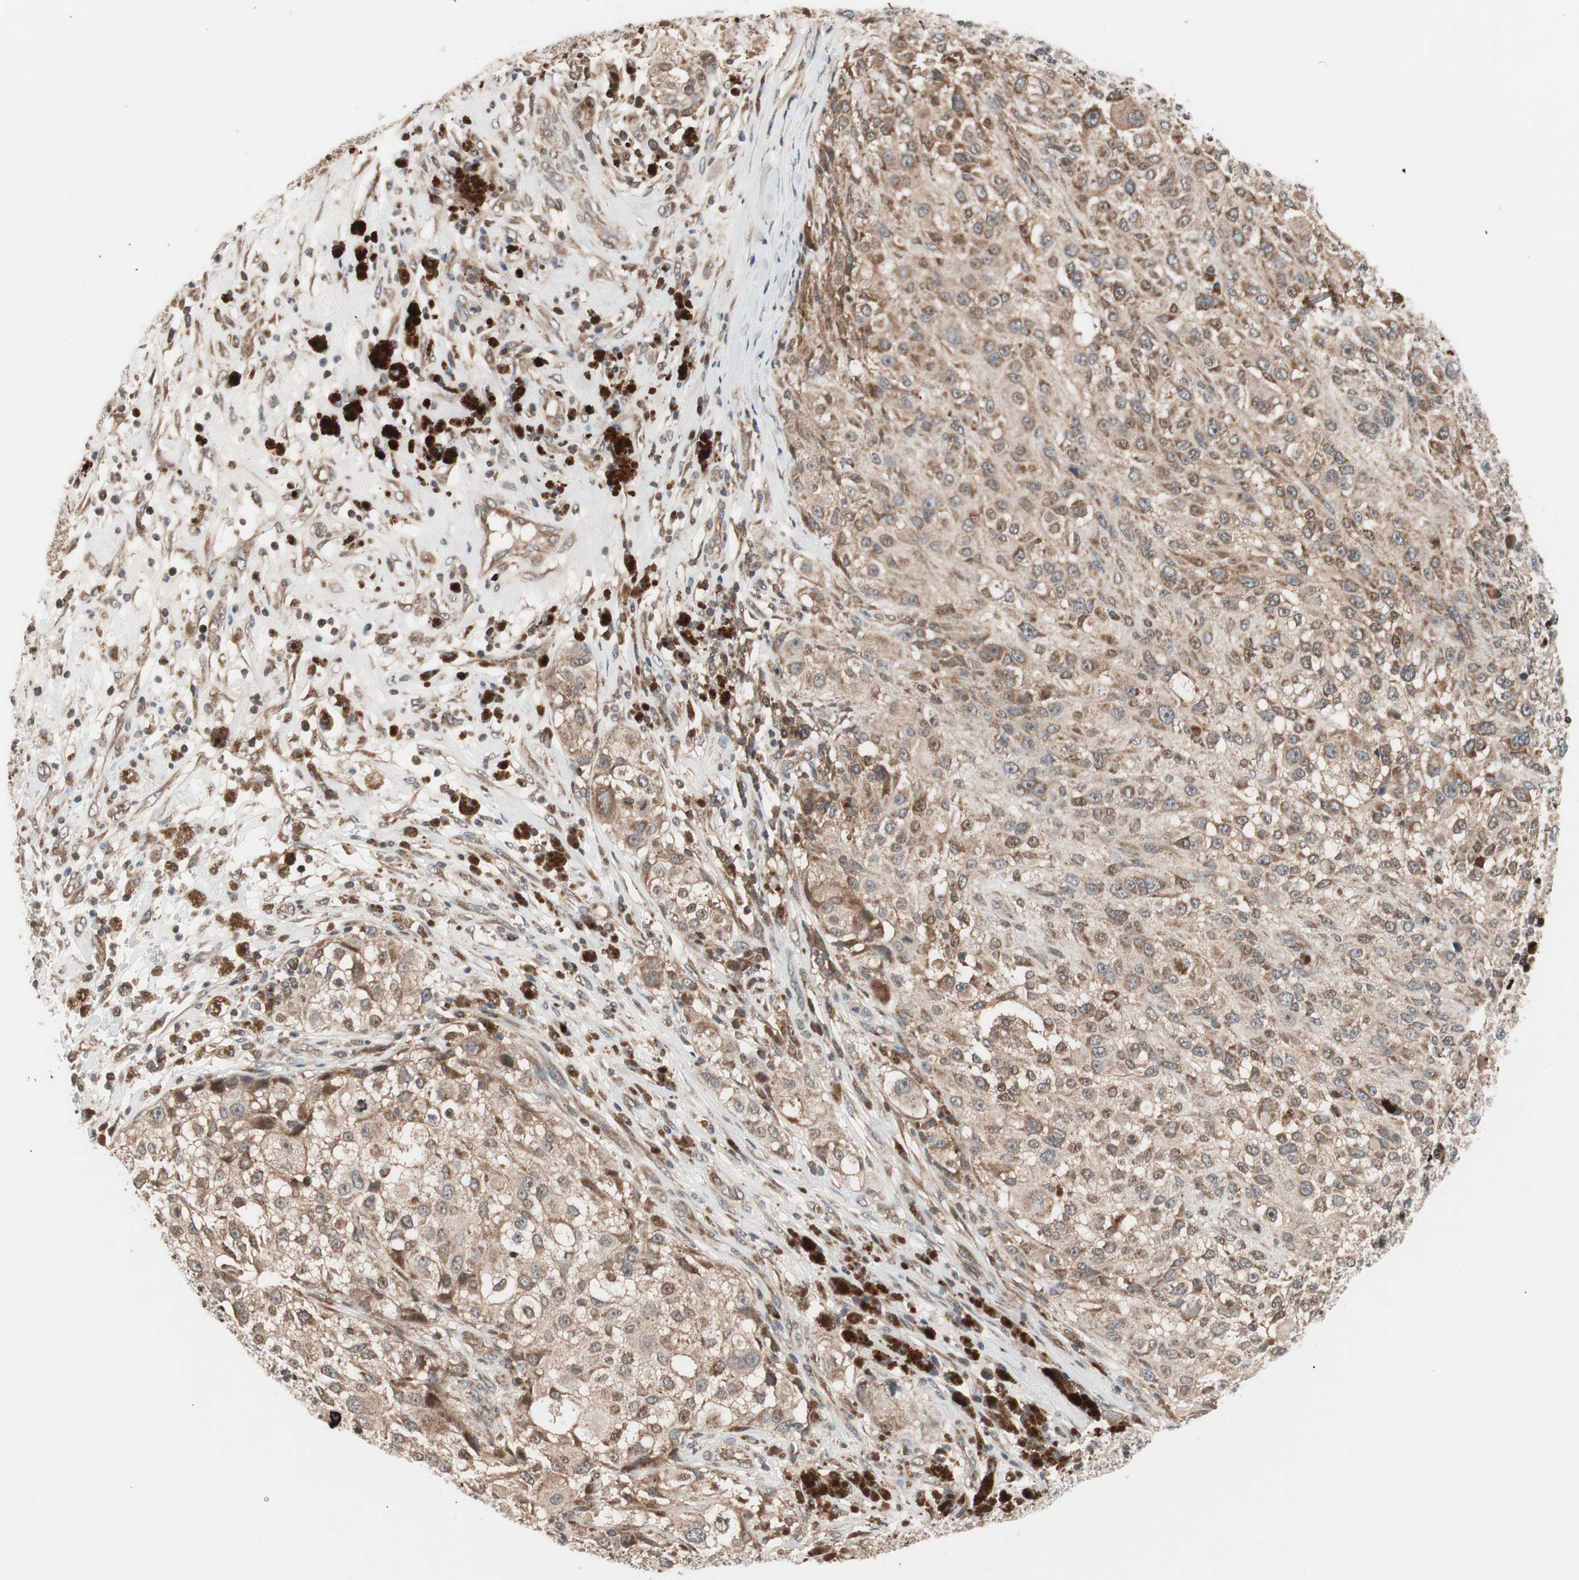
{"staining": {"intensity": "moderate", "quantity": ">75%", "location": "cytoplasmic/membranous"}, "tissue": "melanoma", "cell_type": "Tumor cells", "image_type": "cancer", "snomed": [{"axis": "morphology", "description": "Necrosis, NOS"}, {"axis": "morphology", "description": "Malignant melanoma, NOS"}, {"axis": "topography", "description": "Skin"}], "caption": "Immunohistochemical staining of melanoma shows medium levels of moderate cytoplasmic/membranous expression in approximately >75% of tumor cells.", "gene": "NF2", "patient": {"sex": "female", "age": 87}}